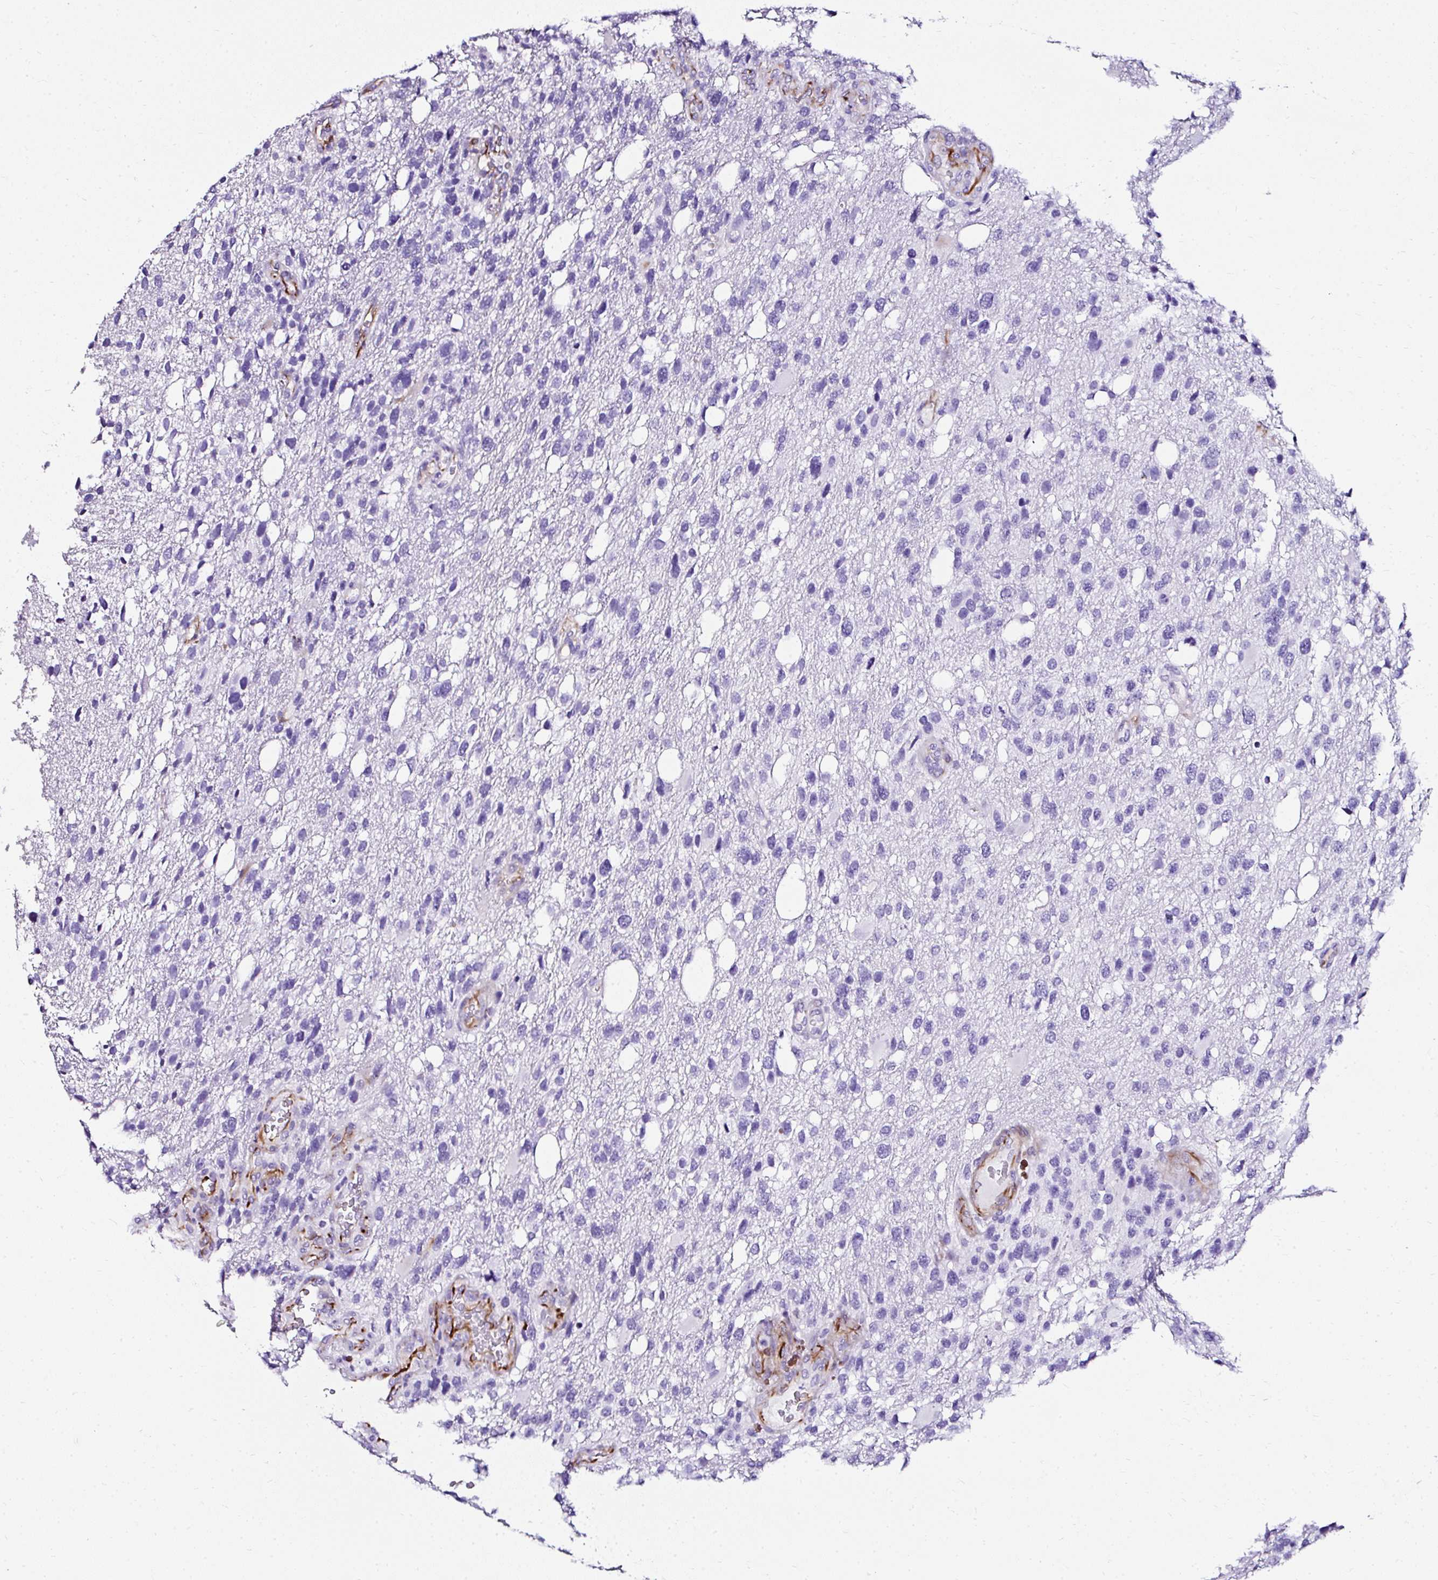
{"staining": {"intensity": "negative", "quantity": "none", "location": "none"}, "tissue": "glioma", "cell_type": "Tumor cells", "image_type": "cancer", "snomed": [{"axis": "morphology", "description": "Glioma, malignant, High grade"}, {"axis": "topography", "description": "Brain"}], "caption": "High magnification brightfield microscopy of high-grade glioma (malignant) stained with DAB (3,3'-diaminobenzidine) (brown) and counterstained with hematoxylin (blue): tumor cells show no significant positivity. (Brightfield microscopy of DAB (3,3'-diaminobenzidine) immunohistochemistry at high magnification).", "gene": "DEPDC5", "patient": {"sex": "female", "age": 58}}